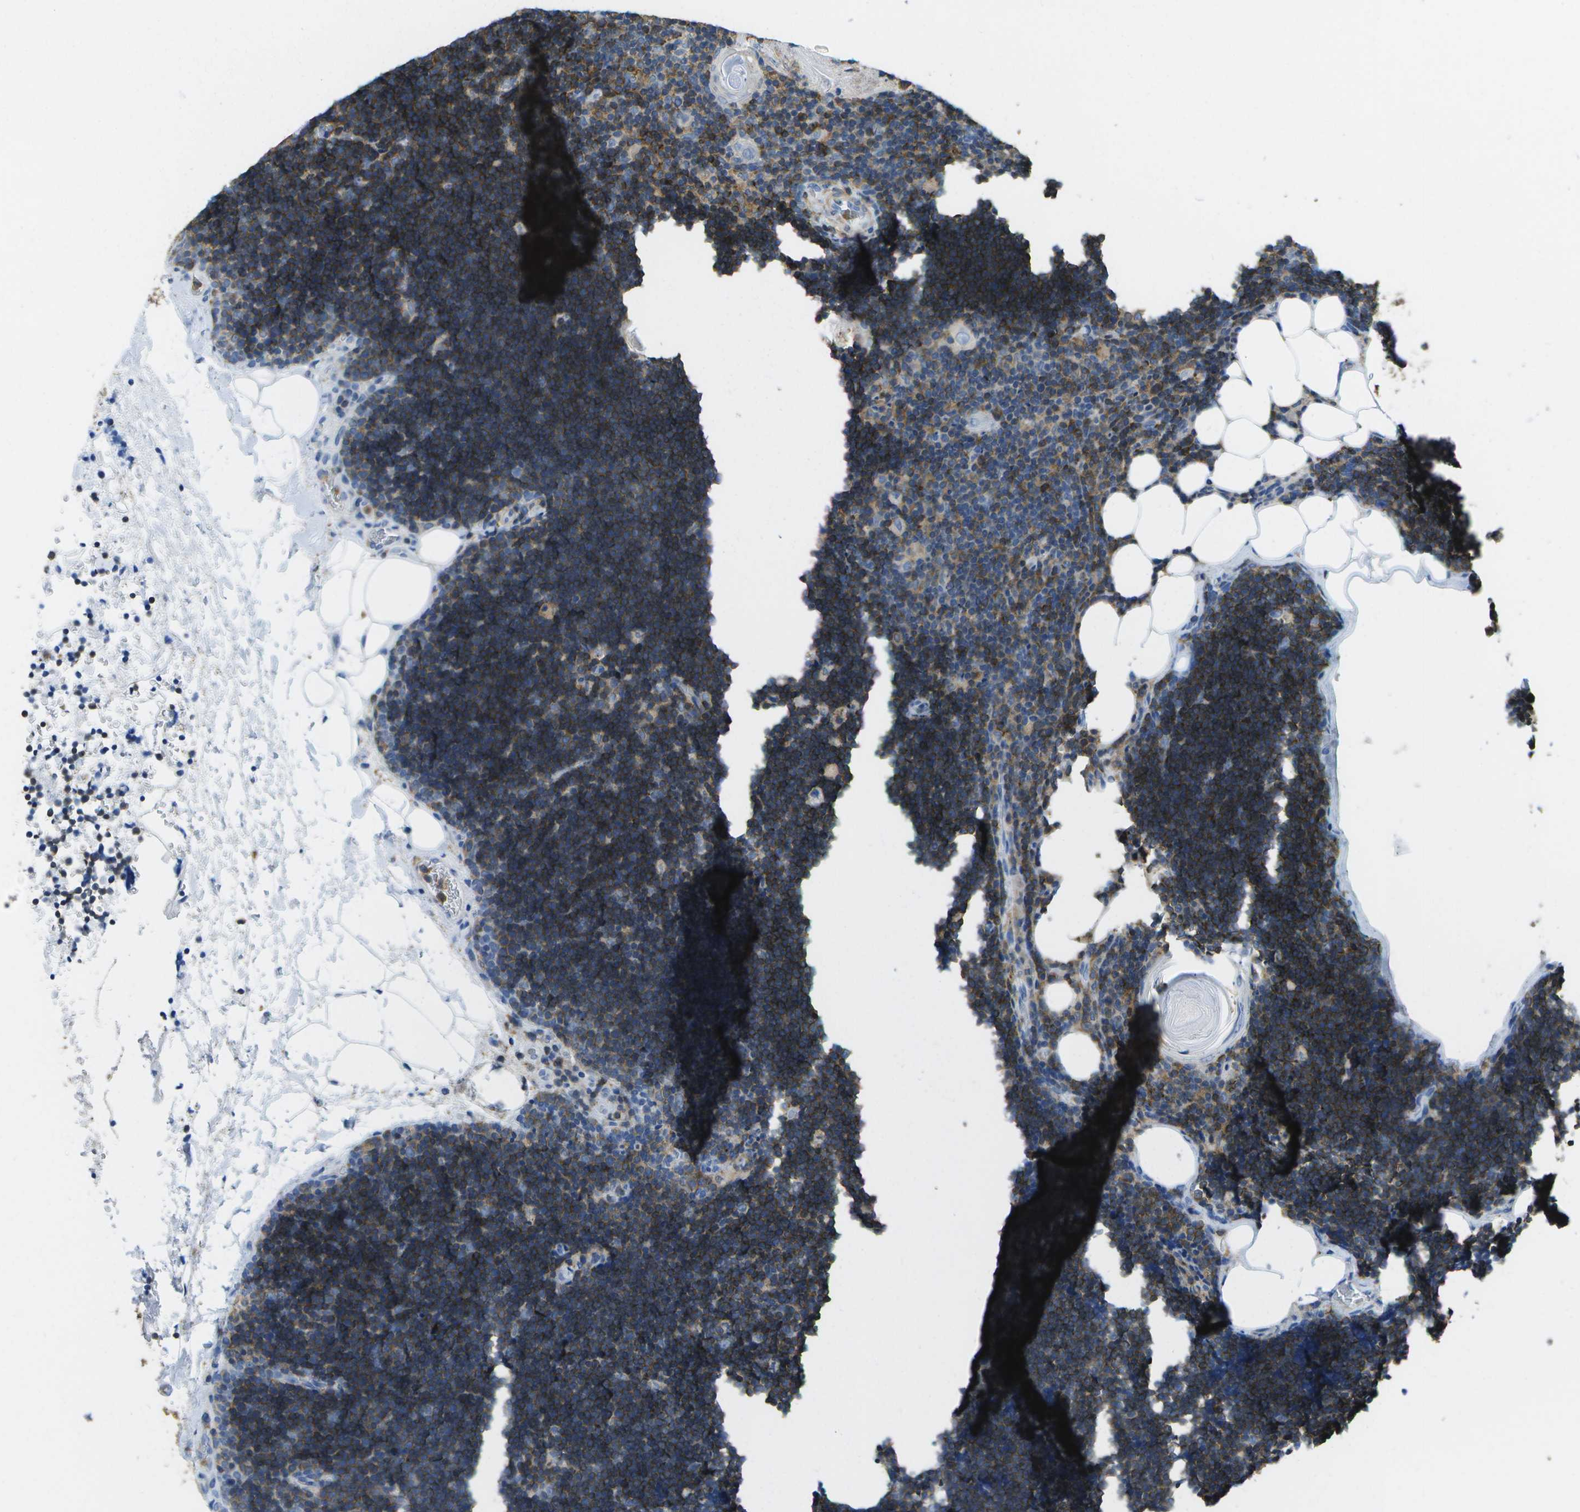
{"staining": {"intensity": "moderate", "quantity": ">75%", "location": "cytoplasmic/membranous"}, "tissue": "lymph node", "cell_type": "Germinal center cells", "image_type": "normal", "snomed": [{"axis": "morphology", "description": "Normal tissue, NOS"}, {"axis": "topography", "description": "Lymph node"}], "caption": "This image demonstrates unremarkable lymph node stained with IHC to label a protein in brown. The cytoplasmic/membranous of germinal center cells show moderate positivity for the protein. Nuclei are counter-stained blue.", "gene": "RCSD1", "patient": {"sex": "male", "age": 33}}